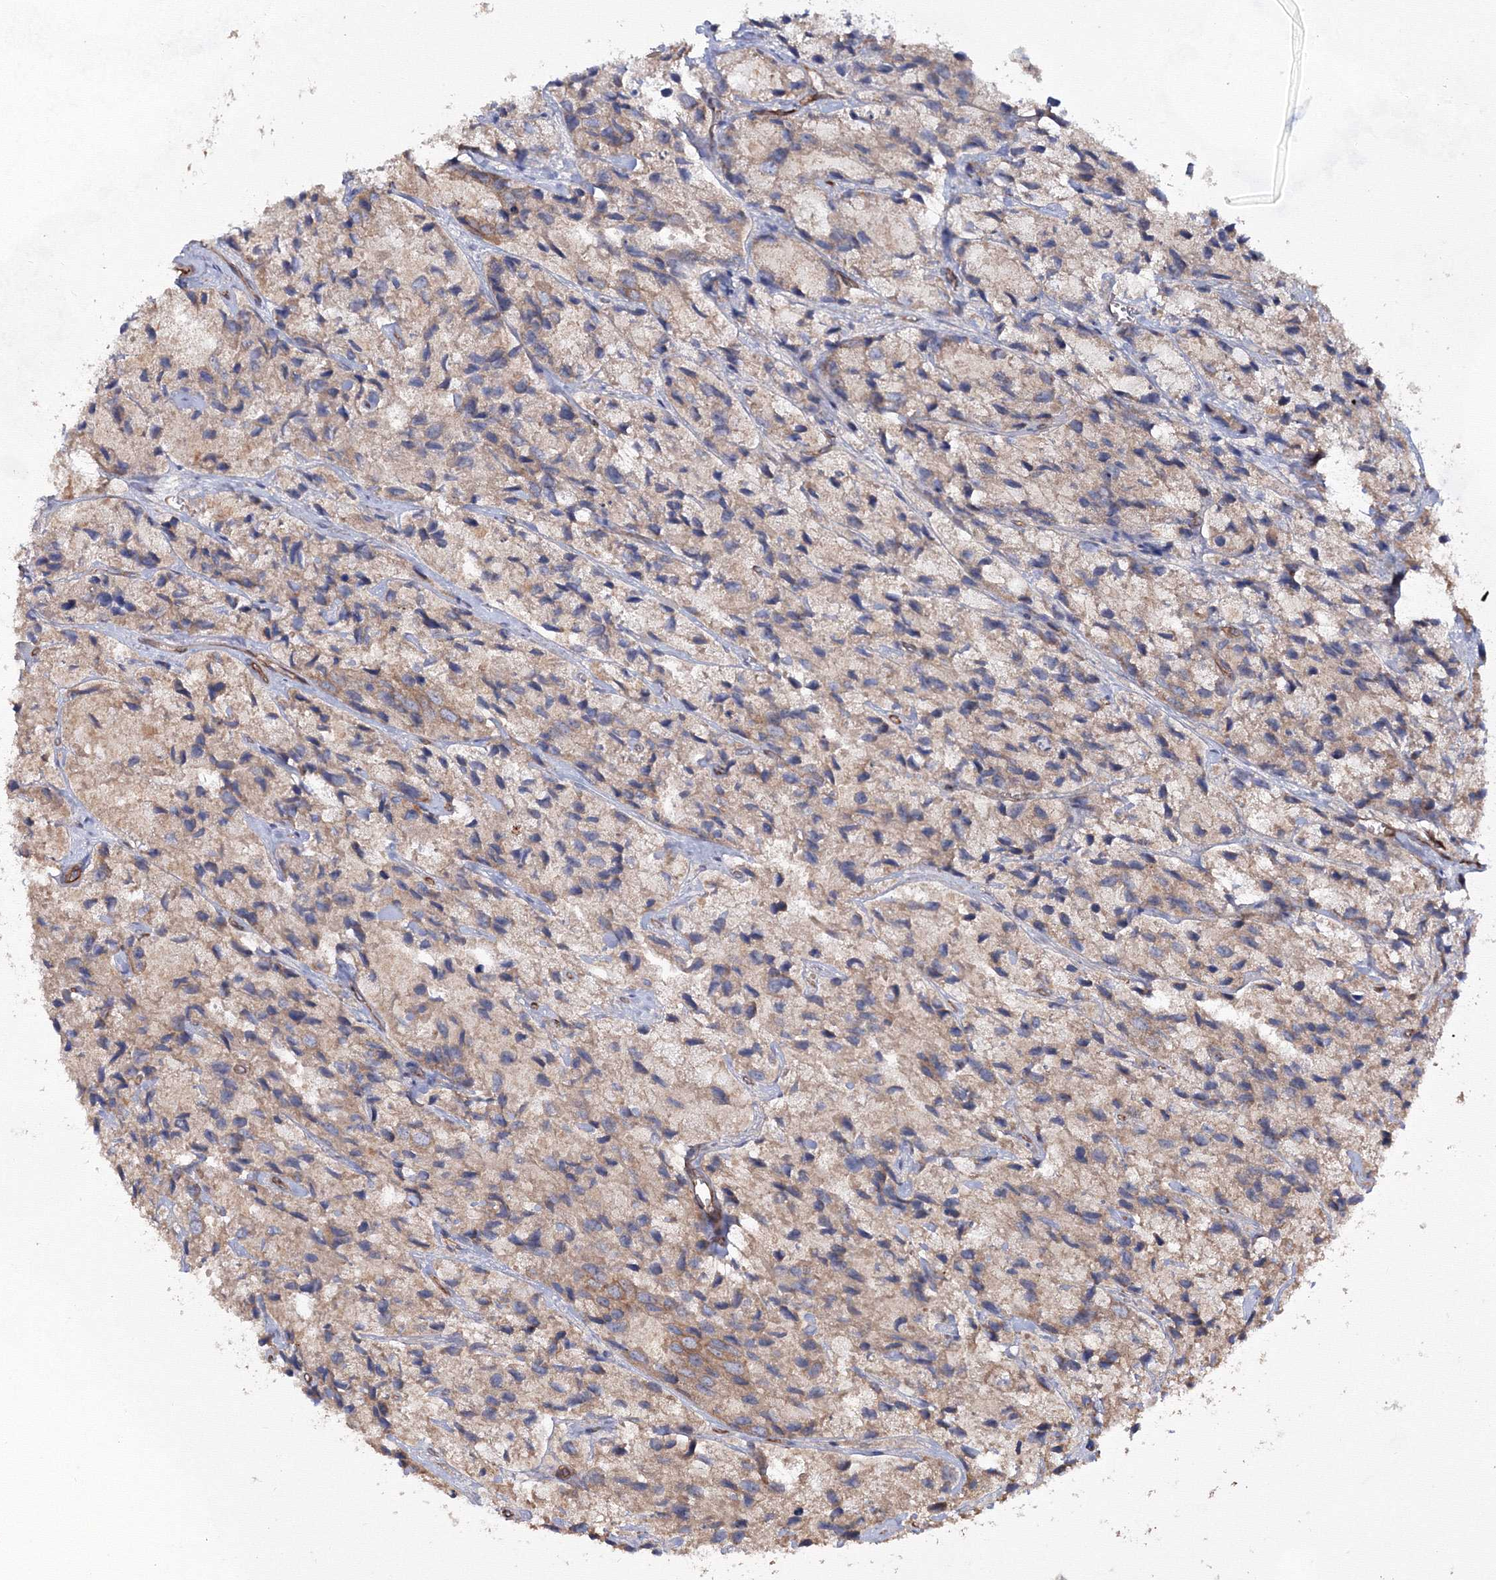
{"staining": {"intensity": "weak", "quantity": ">75%", "location": "cytoplasmic/membranous"}, "tissue": "prostate cancer", "cell_type": "Tumor cells", "image_type": "cancer", "snomed": [{"axis": "morphology", "description": "Adenocarcinoma, High grade"}, {"axis": "topography", "description": "Prostate"}], "caption": "There is low levels of weak cytoplasmic/membranous staining in tumor cells of prostate cancer, as demonstrated by immunohistochemical staining (brown color).", "gene": "EXOC6", "patient": {"sex": "male", "age": 66}}